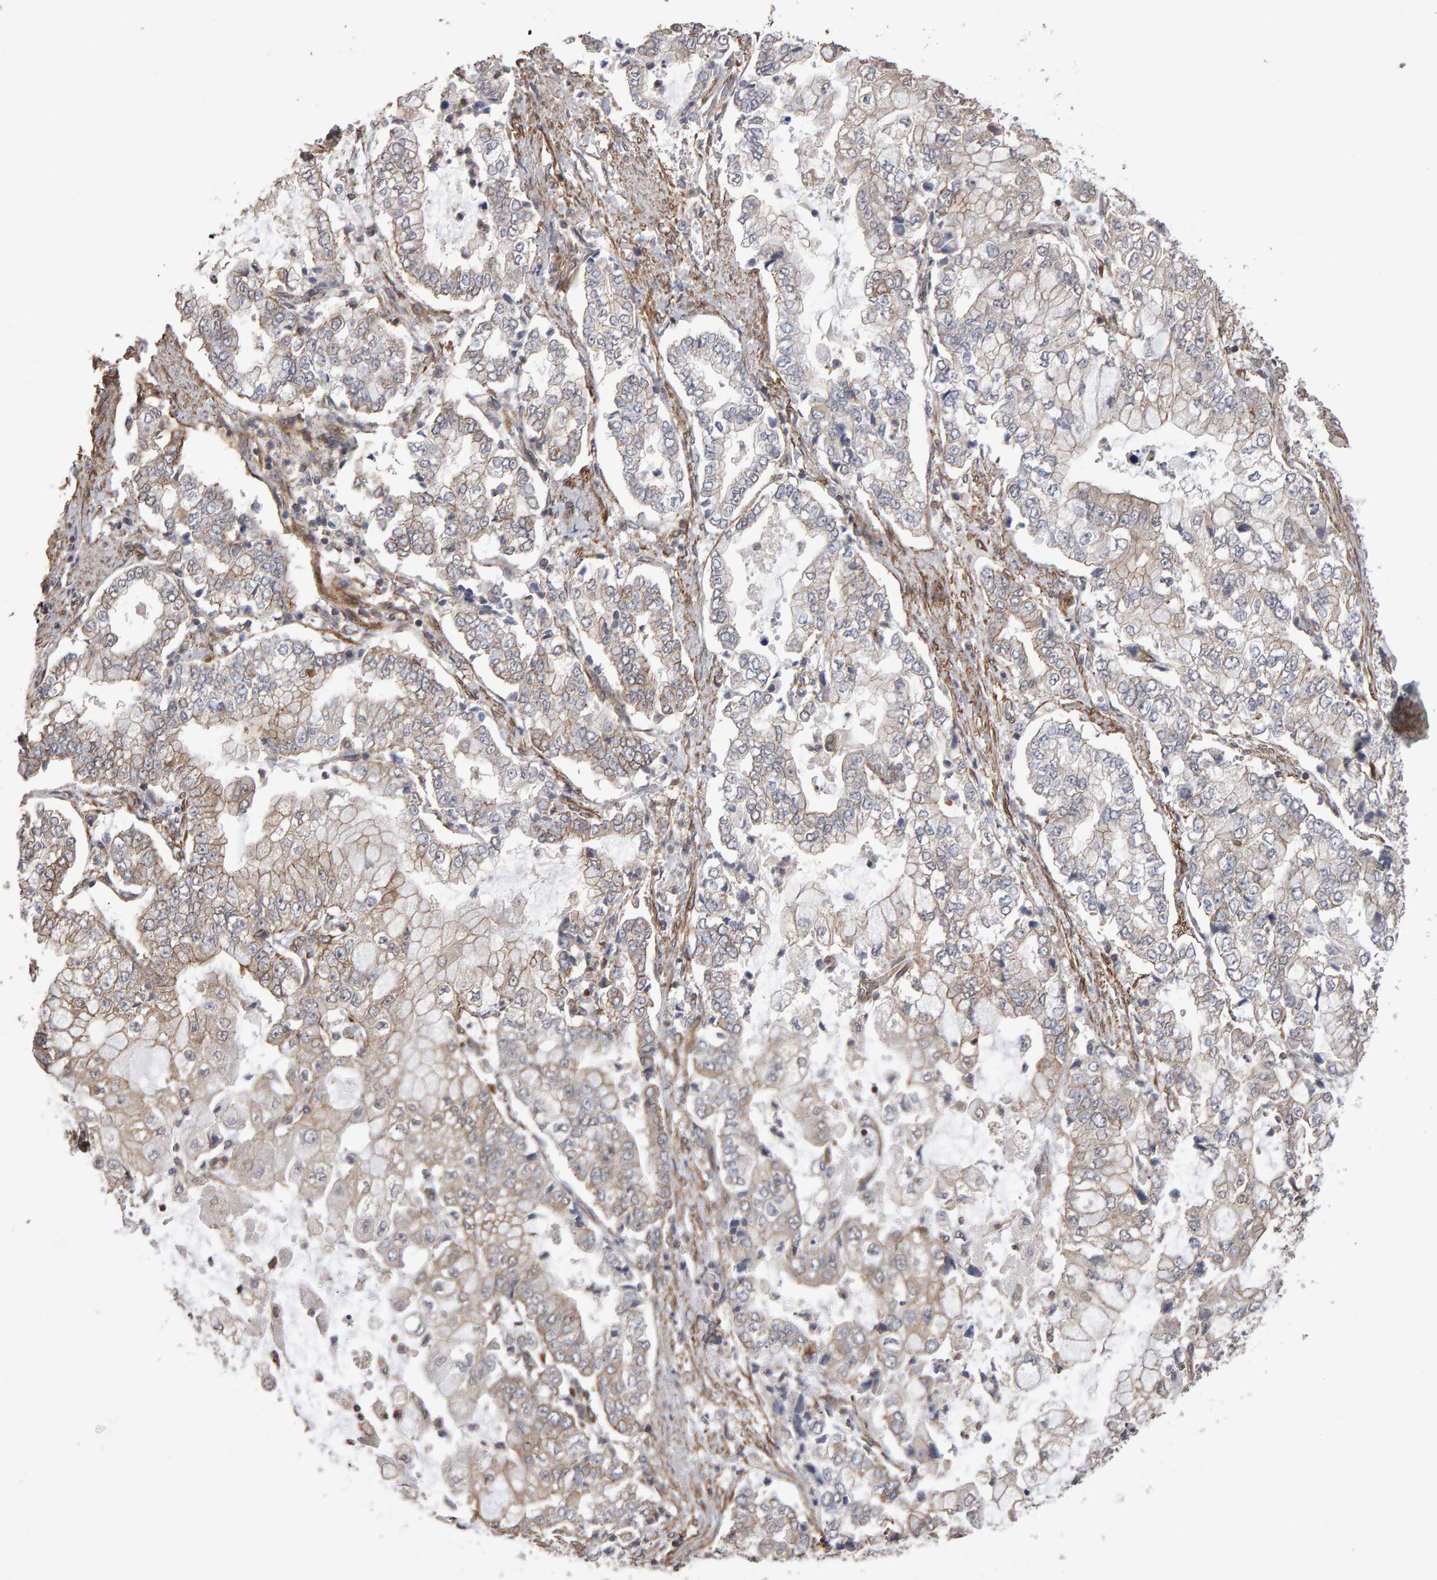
{"staining": {"intensity": "moderate", "quantity": "25%-75%", "location": "cytoplasmic/membranous"}, "tissue": "stomach cancer", "cell_type": "Tumor cells", "image_type": "cancer", "snomed": [{"axis": "morphology", "description": "Adenocarcinoma, NOS"}, {"axis": "topography", "description": "Stomach"}], "caption": "Immunohistochemistry (DAB) staining of stomach cancer (adenocarcinoma) exhibits moderate cytoplasmic/membranous protein positivity in about 25%-75% of tumor cells.", "gene": "SCRIB", "patient": {"sex": "male", "age": 76}}